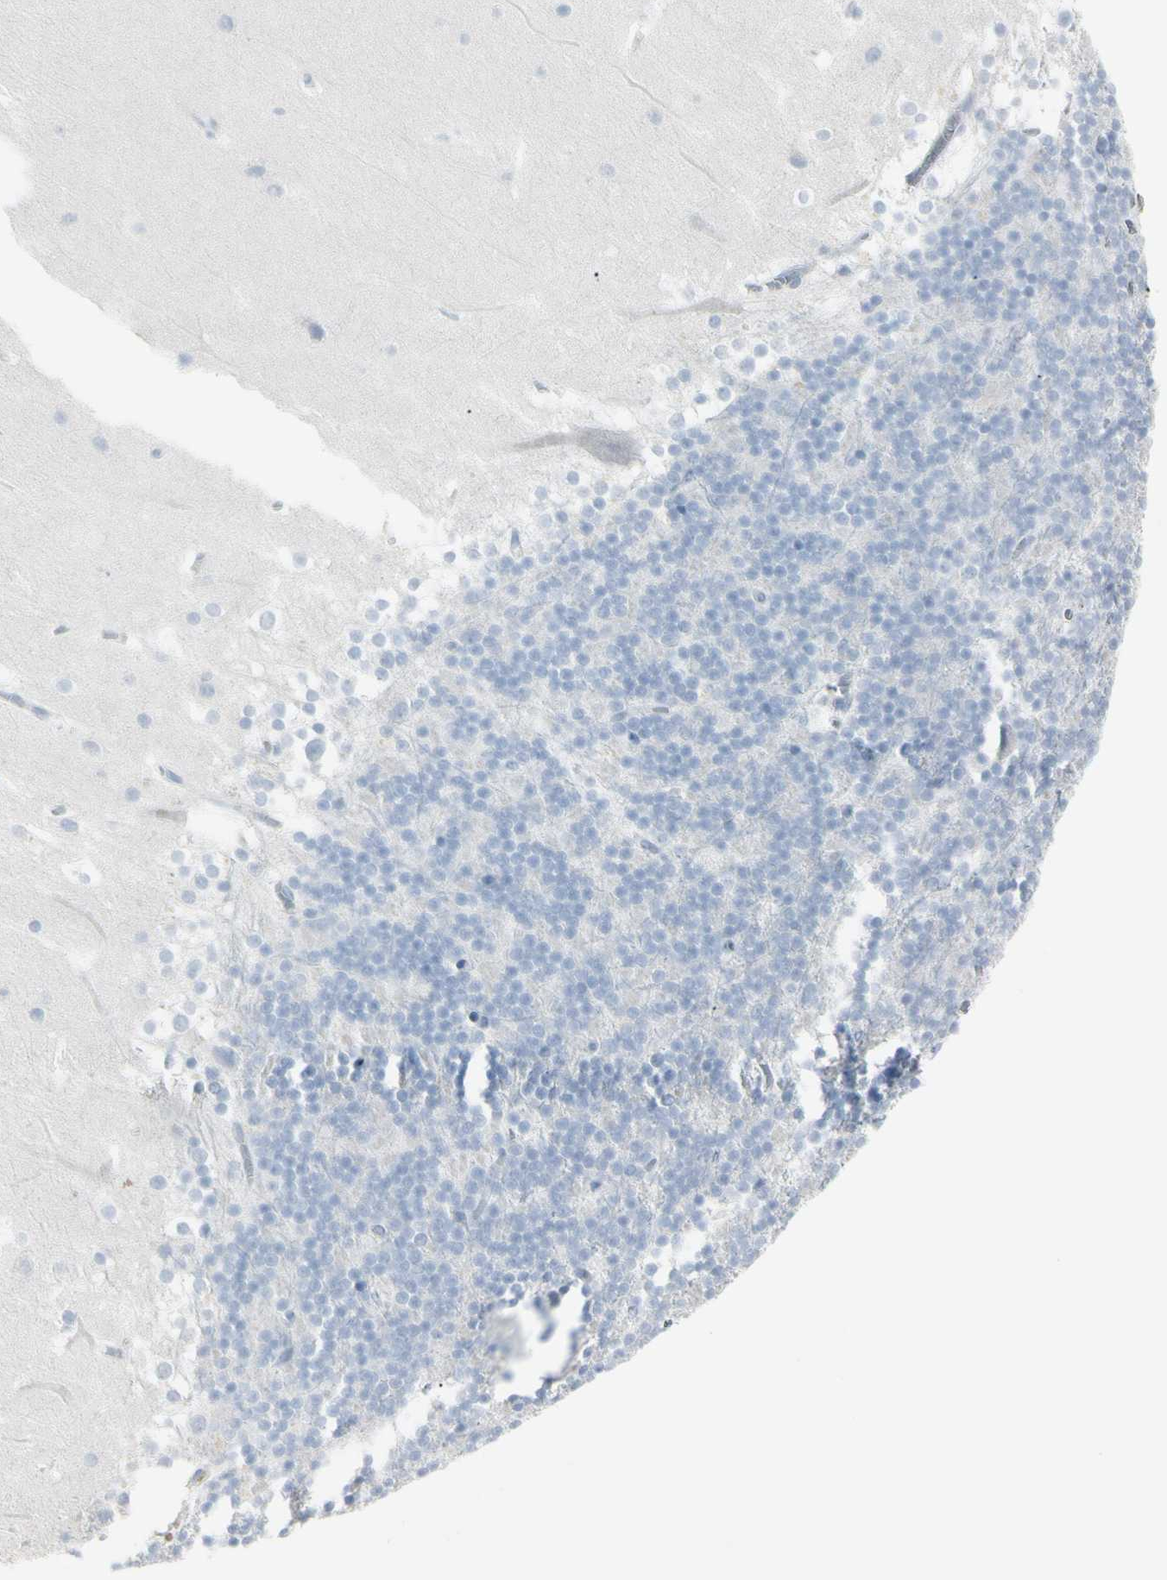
{"staining": {"intensity": "negative", "quantity": "none", "location": "none"}, "tissue": "cerebellum", "cell_type": "Cells in granular layer", "image_type": "normal", "snomed": [{"axis": "morphology", "description": "Normal tissue, NOS"}, {"axis": "topography", "description": "Cerebellum"}], "caption": "Immunohistochemistry (IHC) histopathology image of unremarkable human cerebellum stained for a protein (brown), which shows no positivity in cells in granular layer.", "gene": "PIP", "patient": {"sex": "female", "age": 19}}